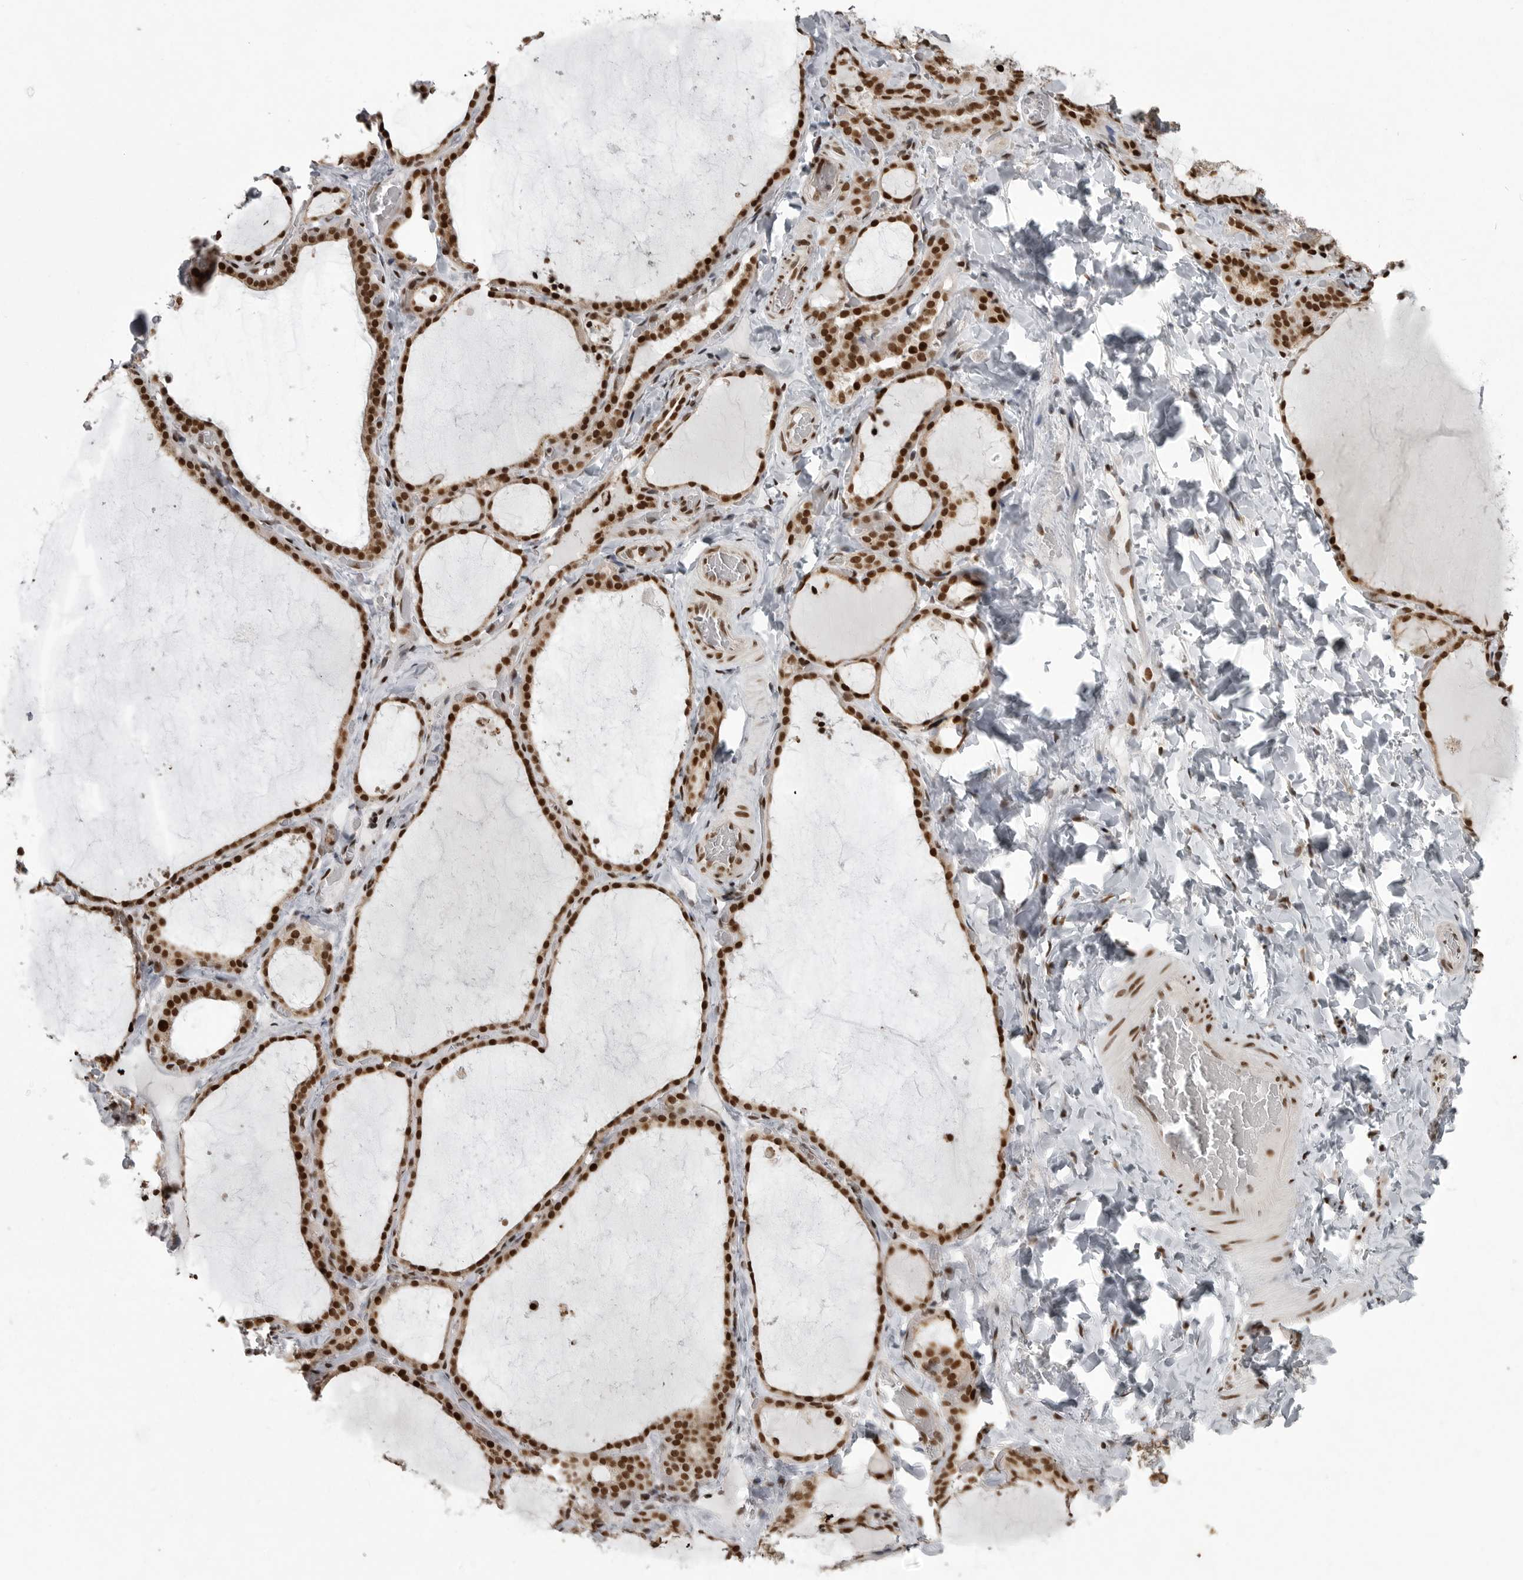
{"staining": {"intensity": "strong", "quantity": ">75%", "location": "nuclear"}, "tissue": "thyroid gland", "cell_type": "Glandular cells", "image_type": "normal", "snomed": [{"axis": "morphology", "description": "Normal tissue, NOS"}, {"axis": "topography", "description": "Thyroid gland"}], "caption": "Unremarkable thyroid gland was stained to show a protein in brown. There is high levels of strong nuclear staining in approximately >75% of glandular cells. (DAB (3,3'-diaminobenzidine) IHC, brown staining for protein, blue staining for nuclei).", "gene": "YAF2", "patient": {"sex": "female", "age": 22}}